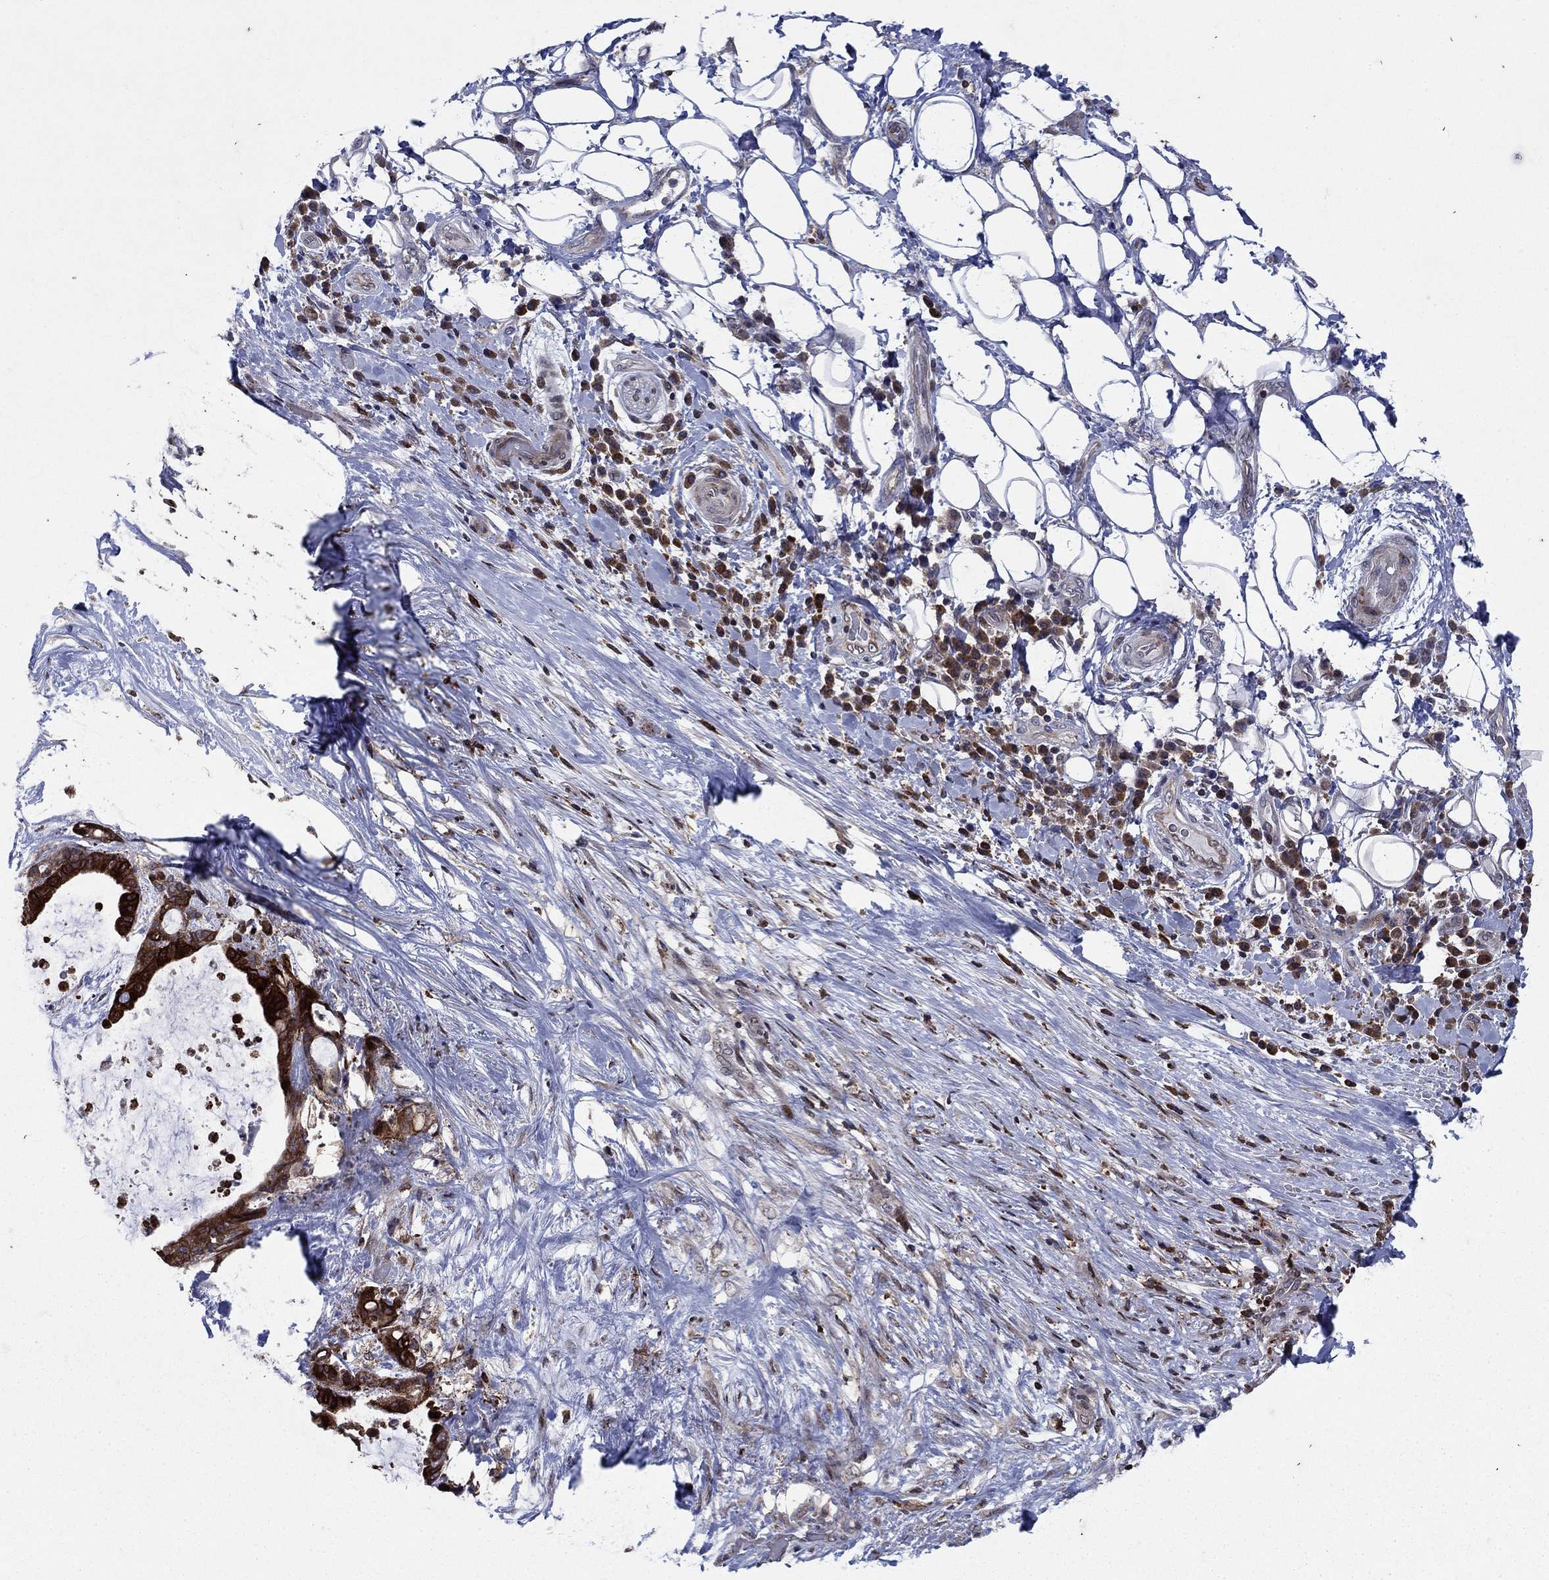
{"staining": {"intensity": "strong", "quantity": ">75%", "location": "cytoplasmic/membranous"}, "tissue": "liver cancer", "cell_type": "Tumor cells", "image_type": "cancer", "snomed": [{"axis": "morphology", "description": "Cholangiocarcinoma"}, {"axis": "topography", "description": "Liver"}], "caption": "Tumor cells show strong cytoplasmic/membranous positivity in approximately >75% of cells in liver cholangiocarcinoma.", "gene": "DHRS7", "patient": {"sex": "female", "age": 73}}